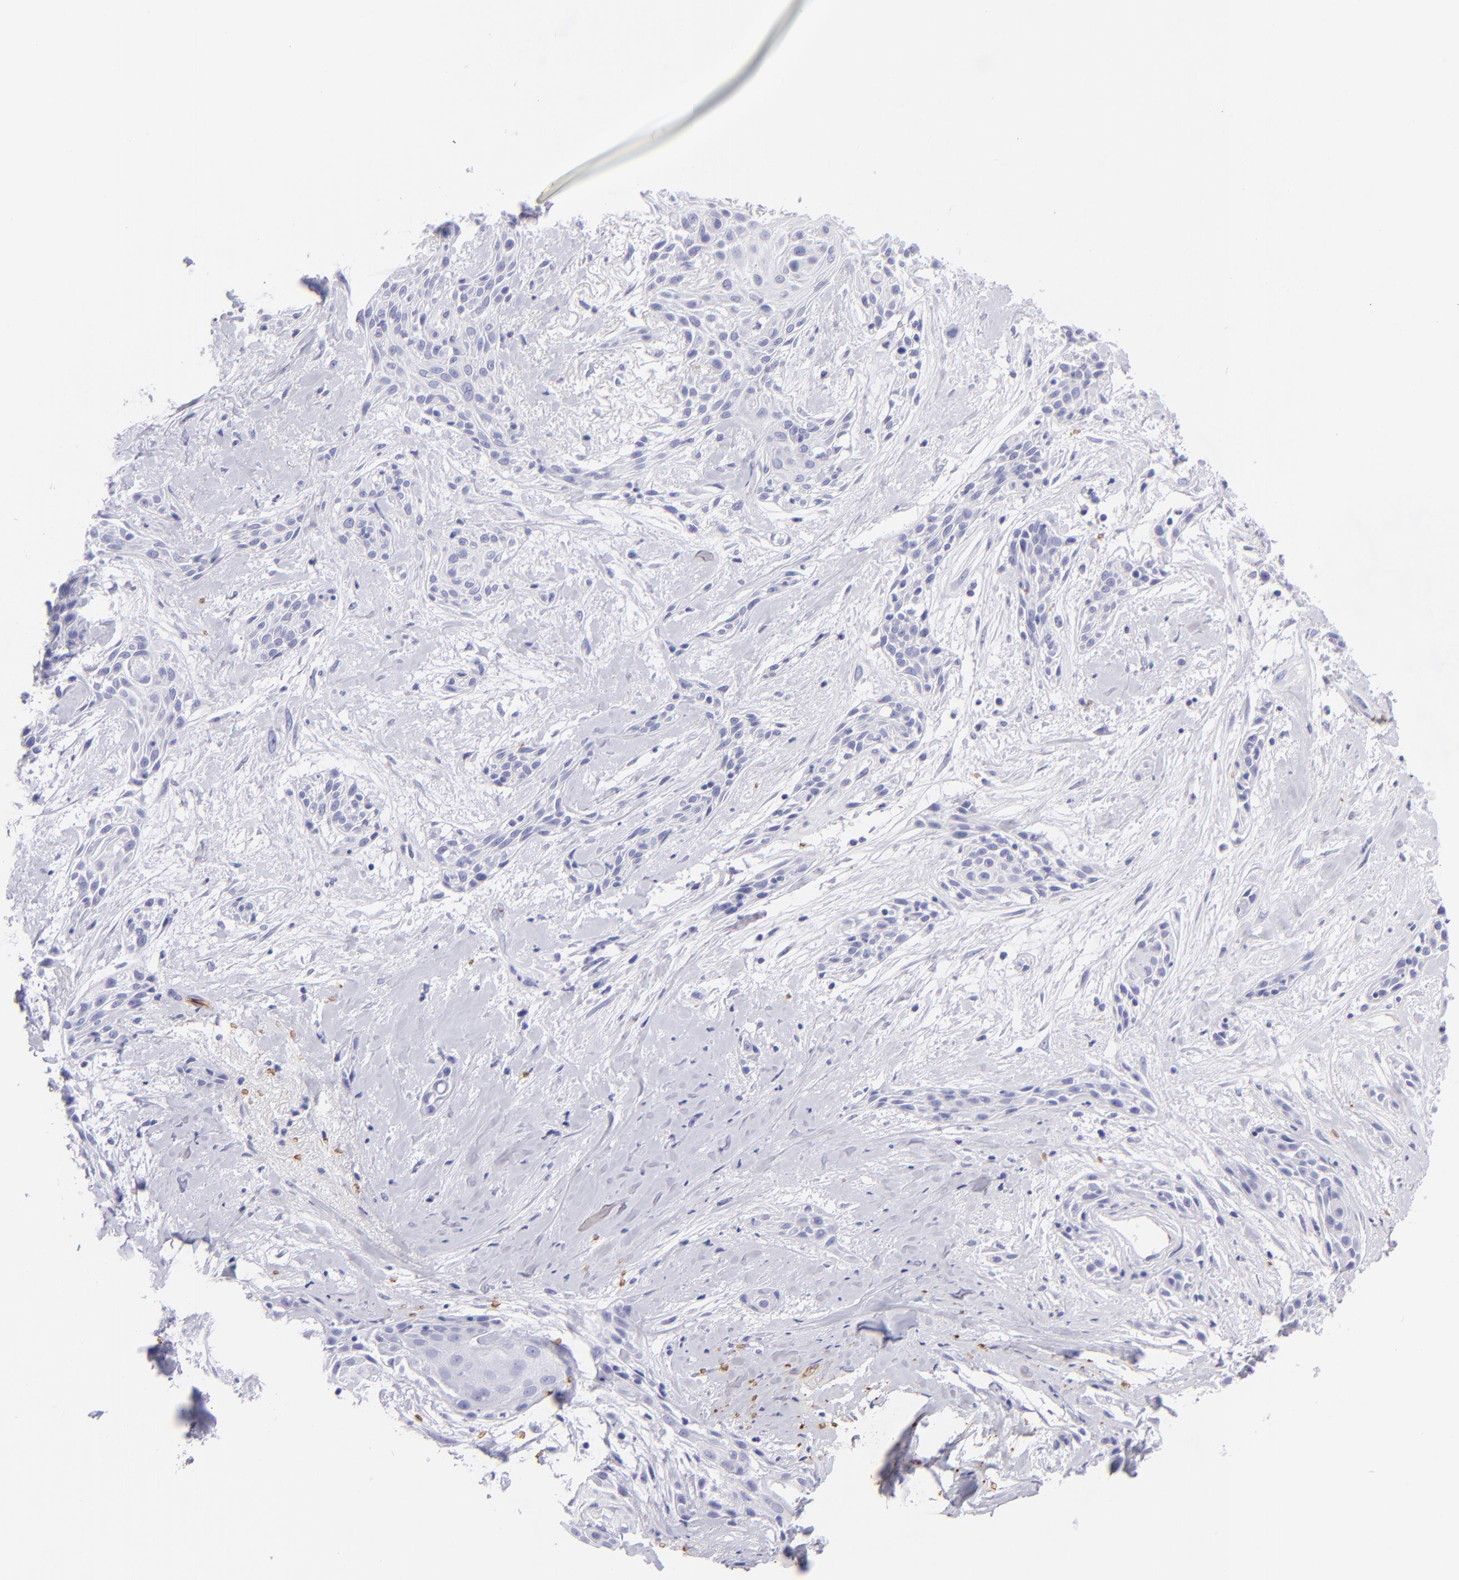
{"staining": {"intensity": "negative", "quantity": "none", "location": "none"}, "tissue": "skin cancer", "cell_type": "Tumor cells", "image_type": "cancer", "snomed": [{"axis": "morphology", "description": "Squamous cell carcinoma, NOS"}, {"axis": "topography", "description": "Skin"}, {"axis": "topography", "description": "Anal"}], "caption": "The histopathology image shows no significant expression in tumor cells of skin squamous cell carcinoma.", "gene": "GYPA", "patient": {"sex": "male", "age": 64}}